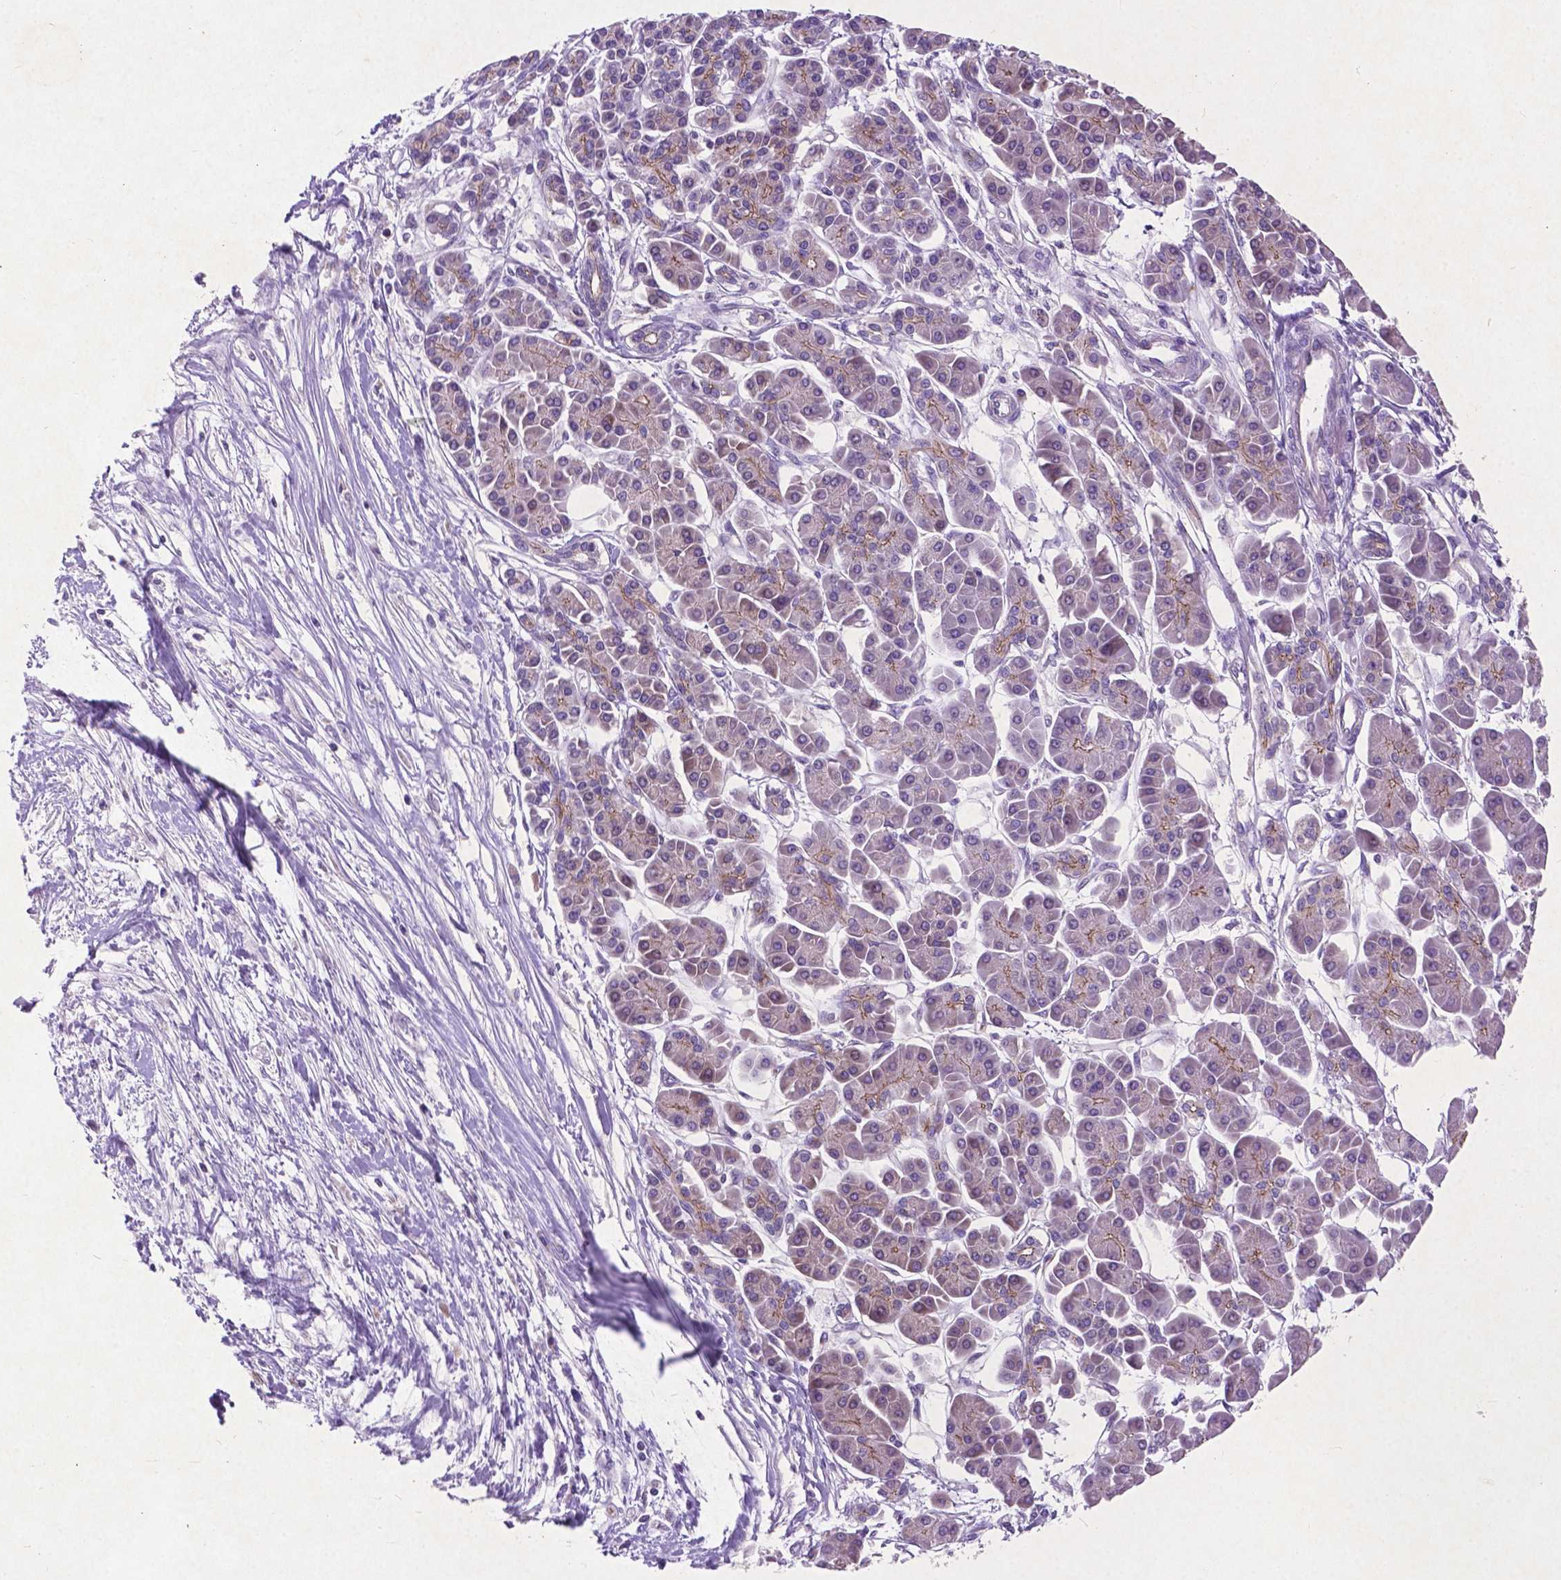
{"staining": {"intensity": "weak", "quantity": "<25%", "location": "cytoplasmic/membranous"}, "tissue": "pancreatic cancer", "cell_type": "Tumor cells", "image_type": "cancer", "snomed": [{"axis": "morphology", "description": "Adenocarcinoma, NOS"}, {"axis": "topography", "description": "Pancreas"}], "caption": "Human adenocarcinoma (pancreatic) stained for a protein using IHC exhibits no positivity in tumor cells.", "gene": "ATG4D", "patient": {"sex": "female", "age": 77}}